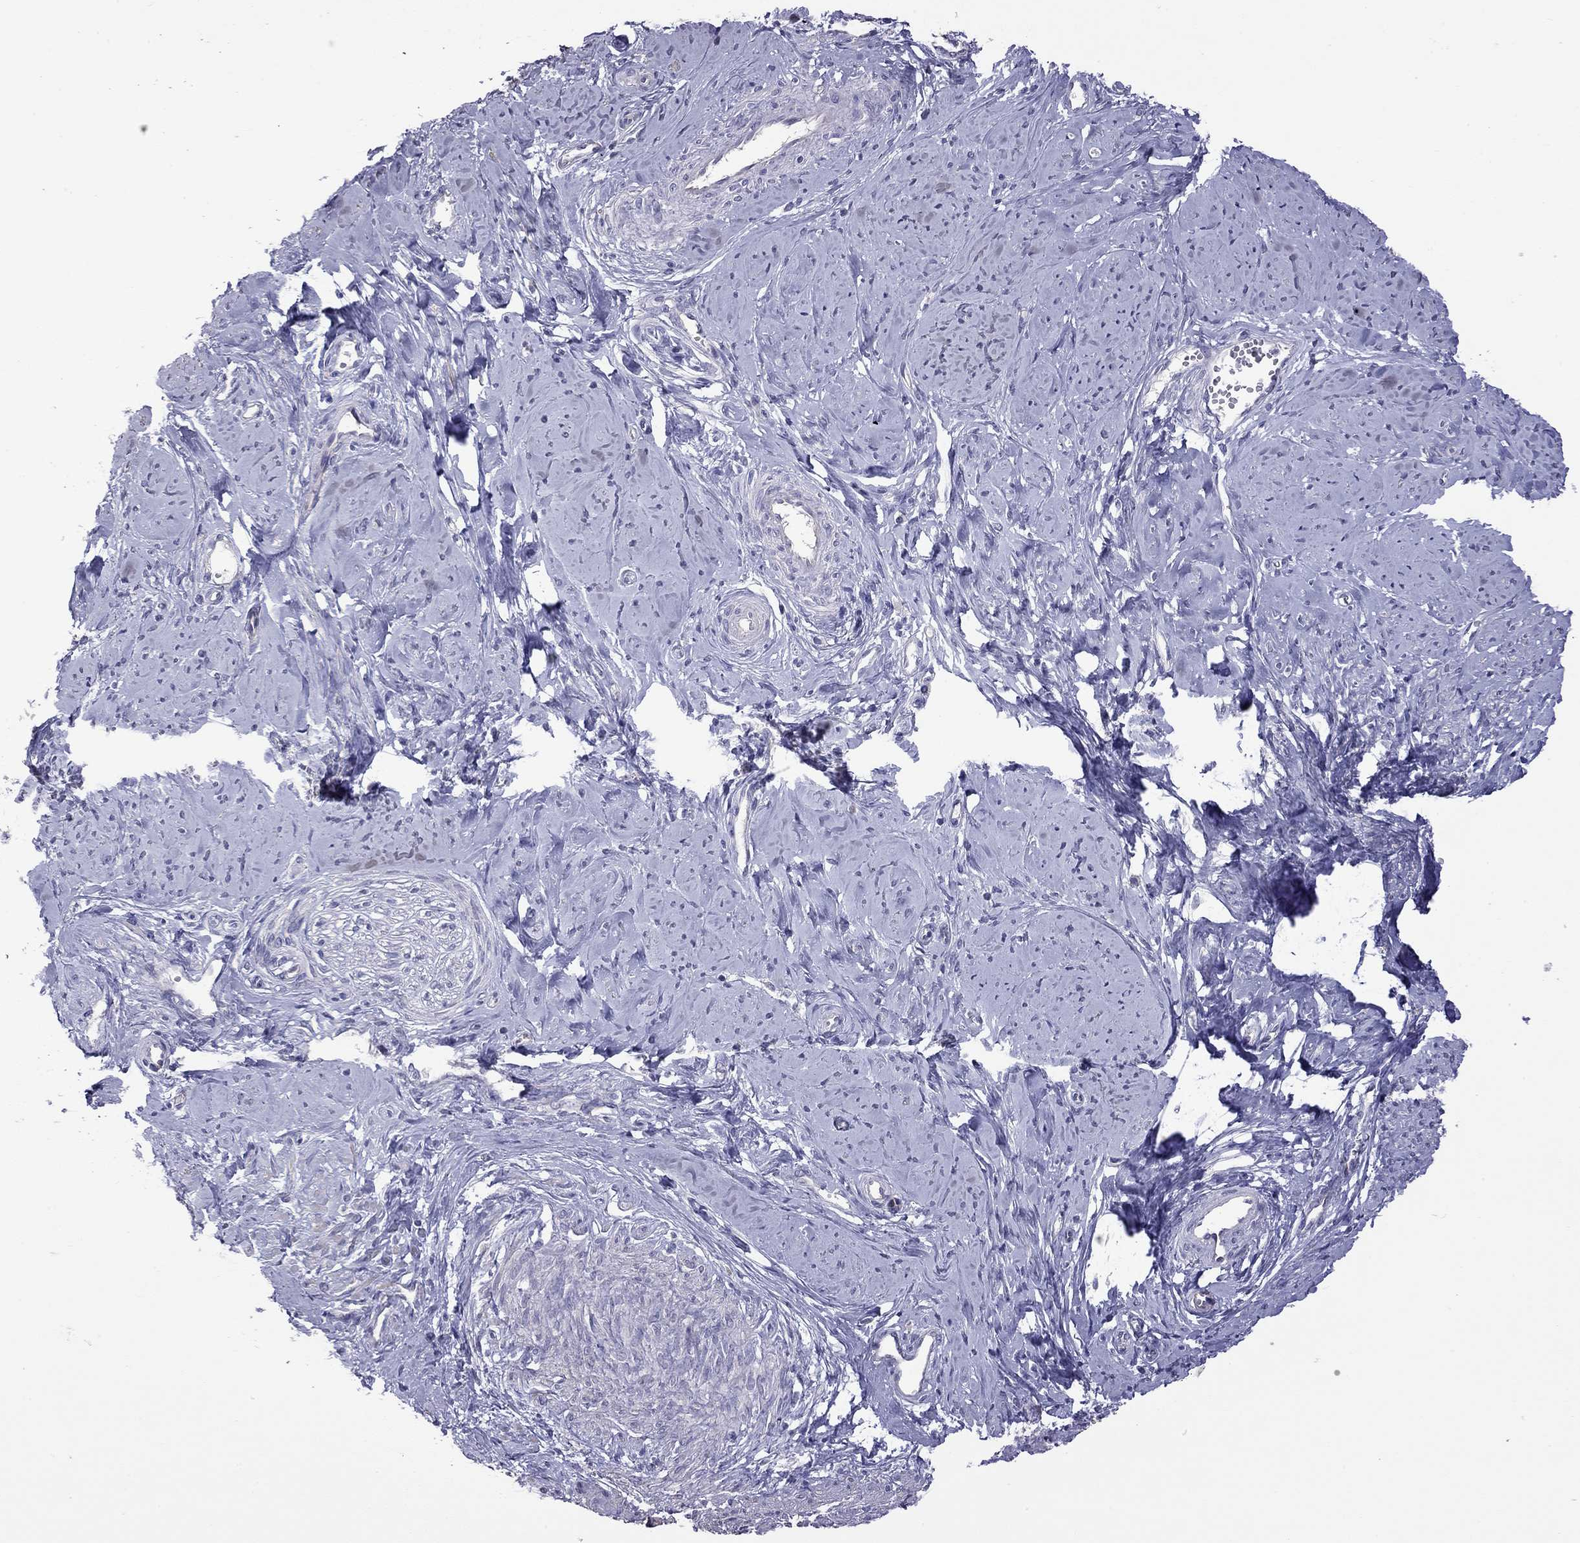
{"staining": {"intensity": "negative", "quantity": "none", "location": "none"}, "tissue": "smooth muscle", "cell_type": "Smooth muscle cells", "image_type": "normal", "snomed": [{"axis": "morphology", "description": "Normal tissue, NOS"}, {"axis": "topography", "description": "Smooth muscle"}], "caption": "Immunohistochemical staining of benign smooth muscle displays no significant expression in smooth muscle cells. Nuclei are stained in blue.", "gene": "FEZ1", "patient": {"sex": "female", "age": 48}}